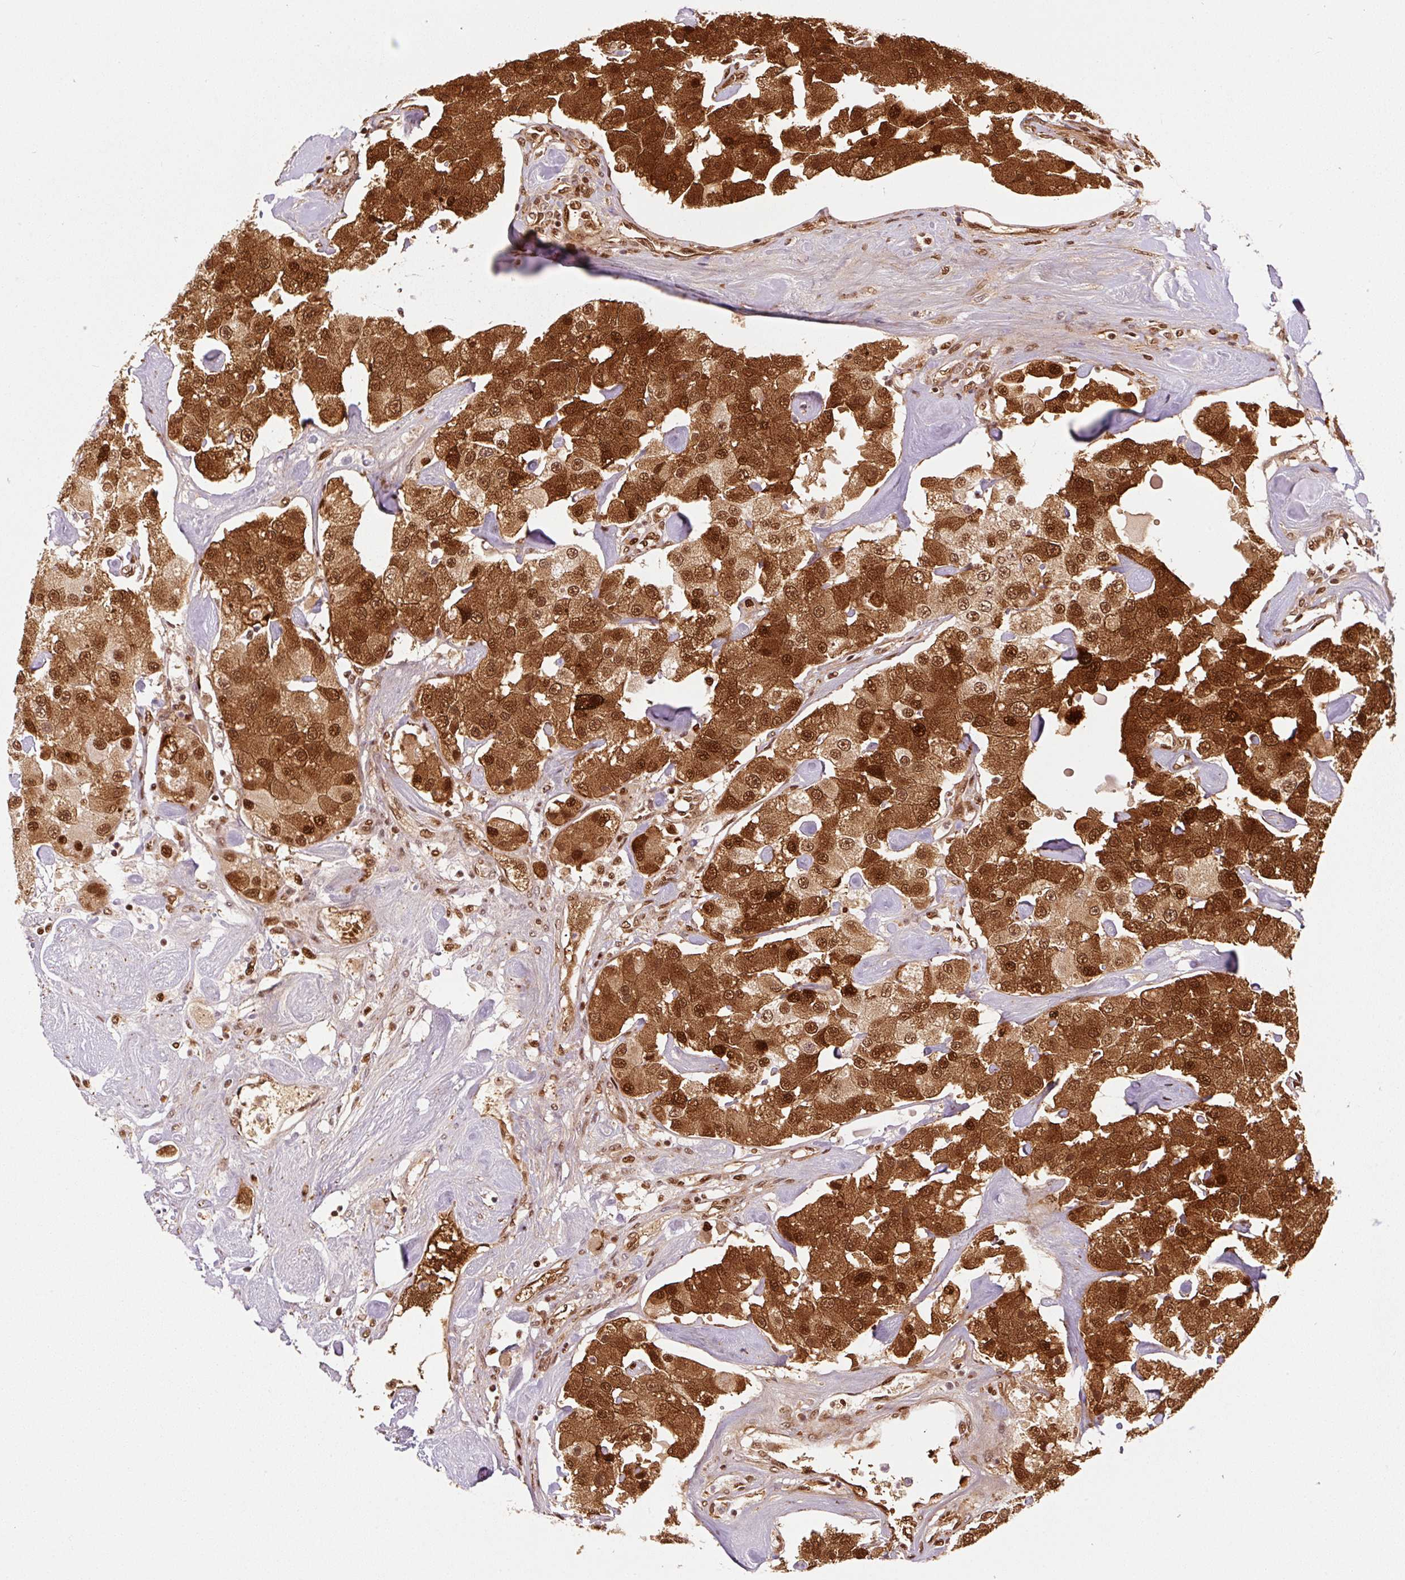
{"staining": {"intensity": "moderate", "quantity": ">75%", "location": "cytoplasmic/membranous,nuclear"}, "tissue": "carcinoid", "cell_type": "Tumor cells", "image_type": "cancer", "snomed": [{"axis": "morphology", "description": "Carcinoid, malignant, NOS"}, {"axis": "topography", "description": "Pancreas"}], "caption": "Moderate cytoplasmic/membranous and nuclear protein positivity is present in approximately >75% of tumor cells in carcinoid.", "gene": "GPR139", "patient": {"sex": "male", "age": 41}}